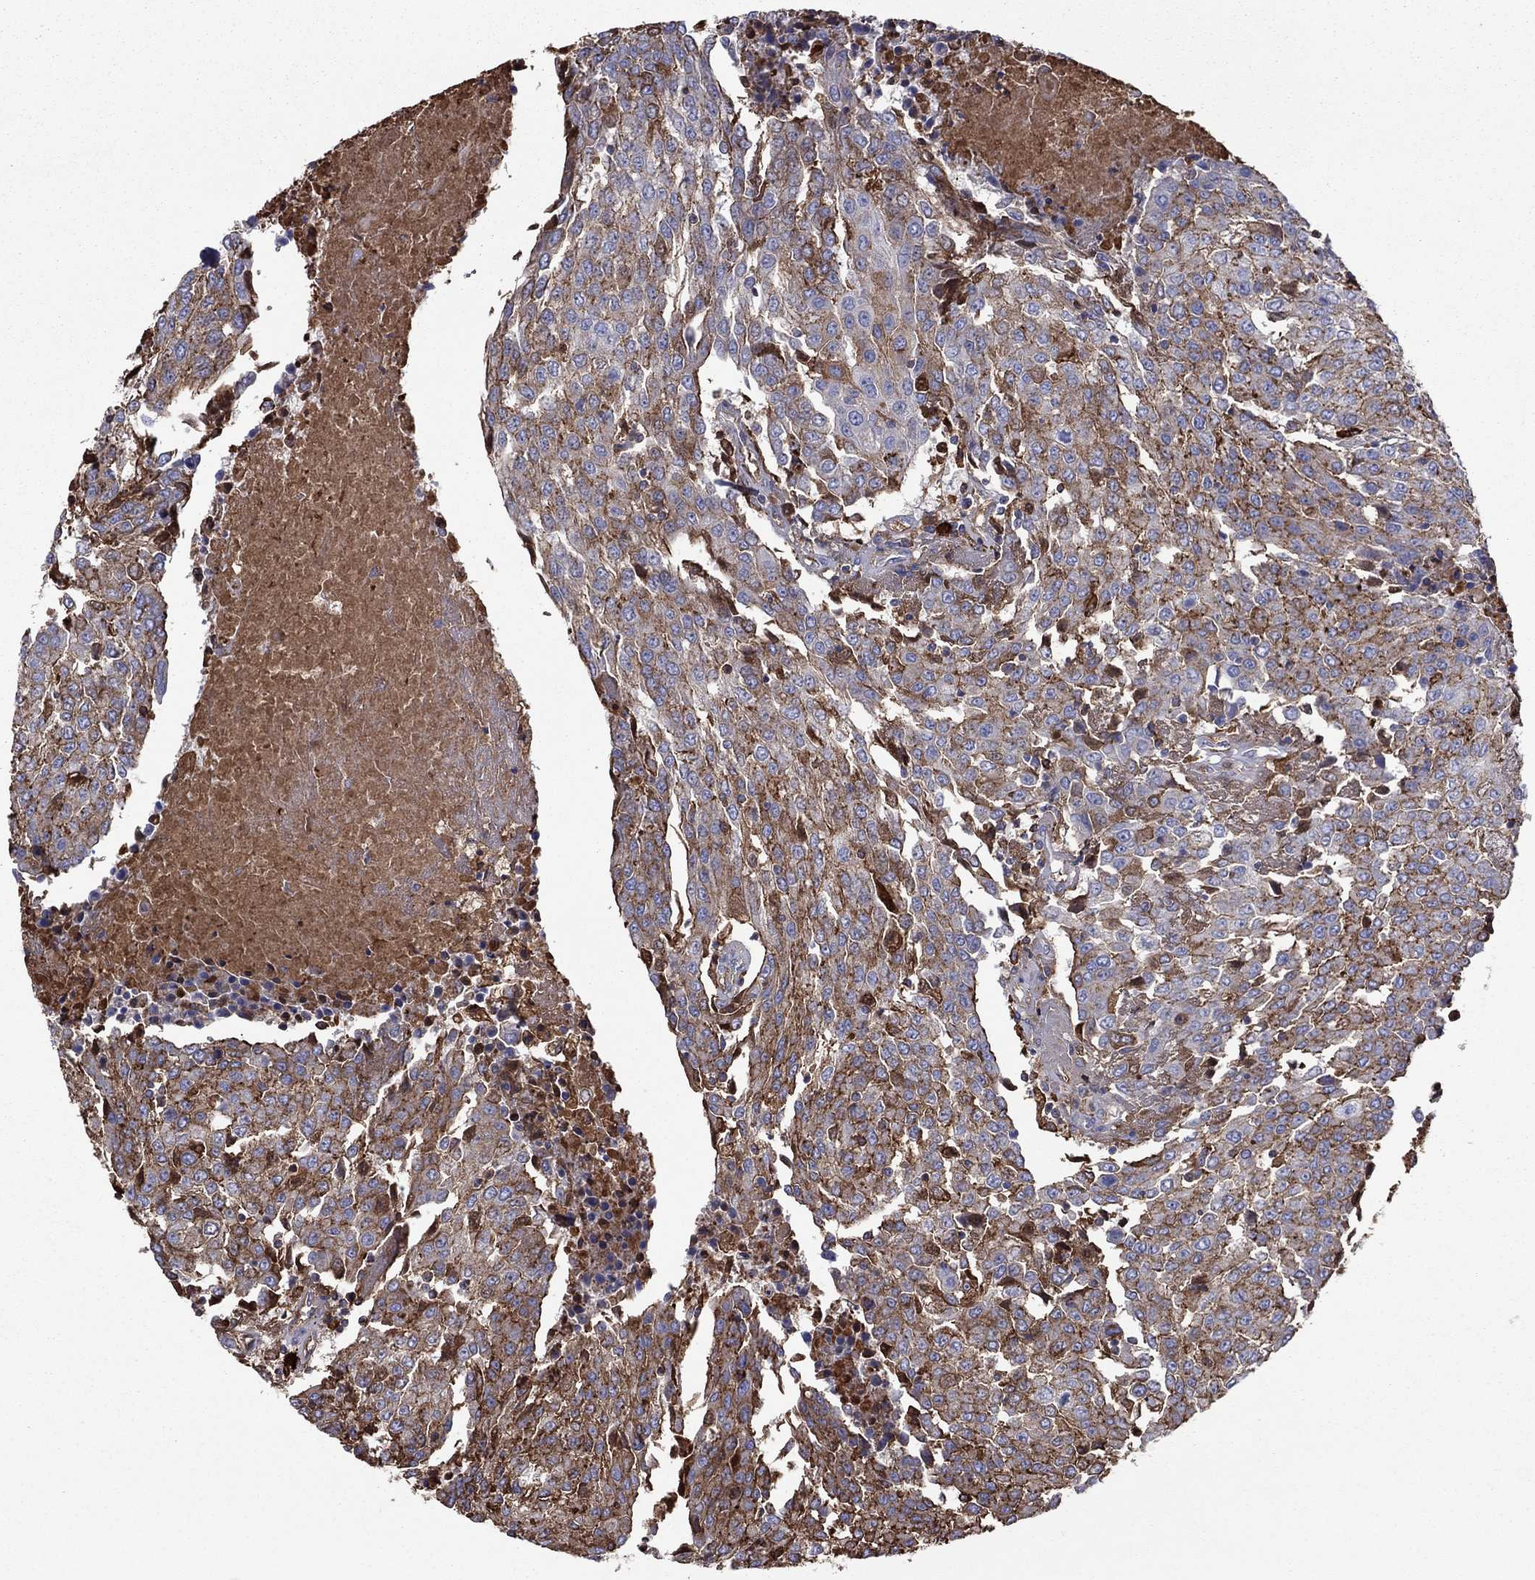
{"staining": {"intensity": "strong", "quantity": "25%-75%", "location": "cytoplasmic/membranous"}, "tissue": "urothelial cancer", "cell_type": "Tumor cells", "image_type": "cancer", "snomed": [{"axis": "morphology", "description": "Urothelial carcinoma, High grade"}, {"axis": "topography", "description": "Urinary bladder"}], "caption": "Immunohistochemical staining of human urothelial cancer demonstrates high levels of strong cytoplasmic/membranous protein expression in approximately 25%-75% of tumor cells.", "gene": "HPX", "patient": {"sex": "female", "age": 85}}